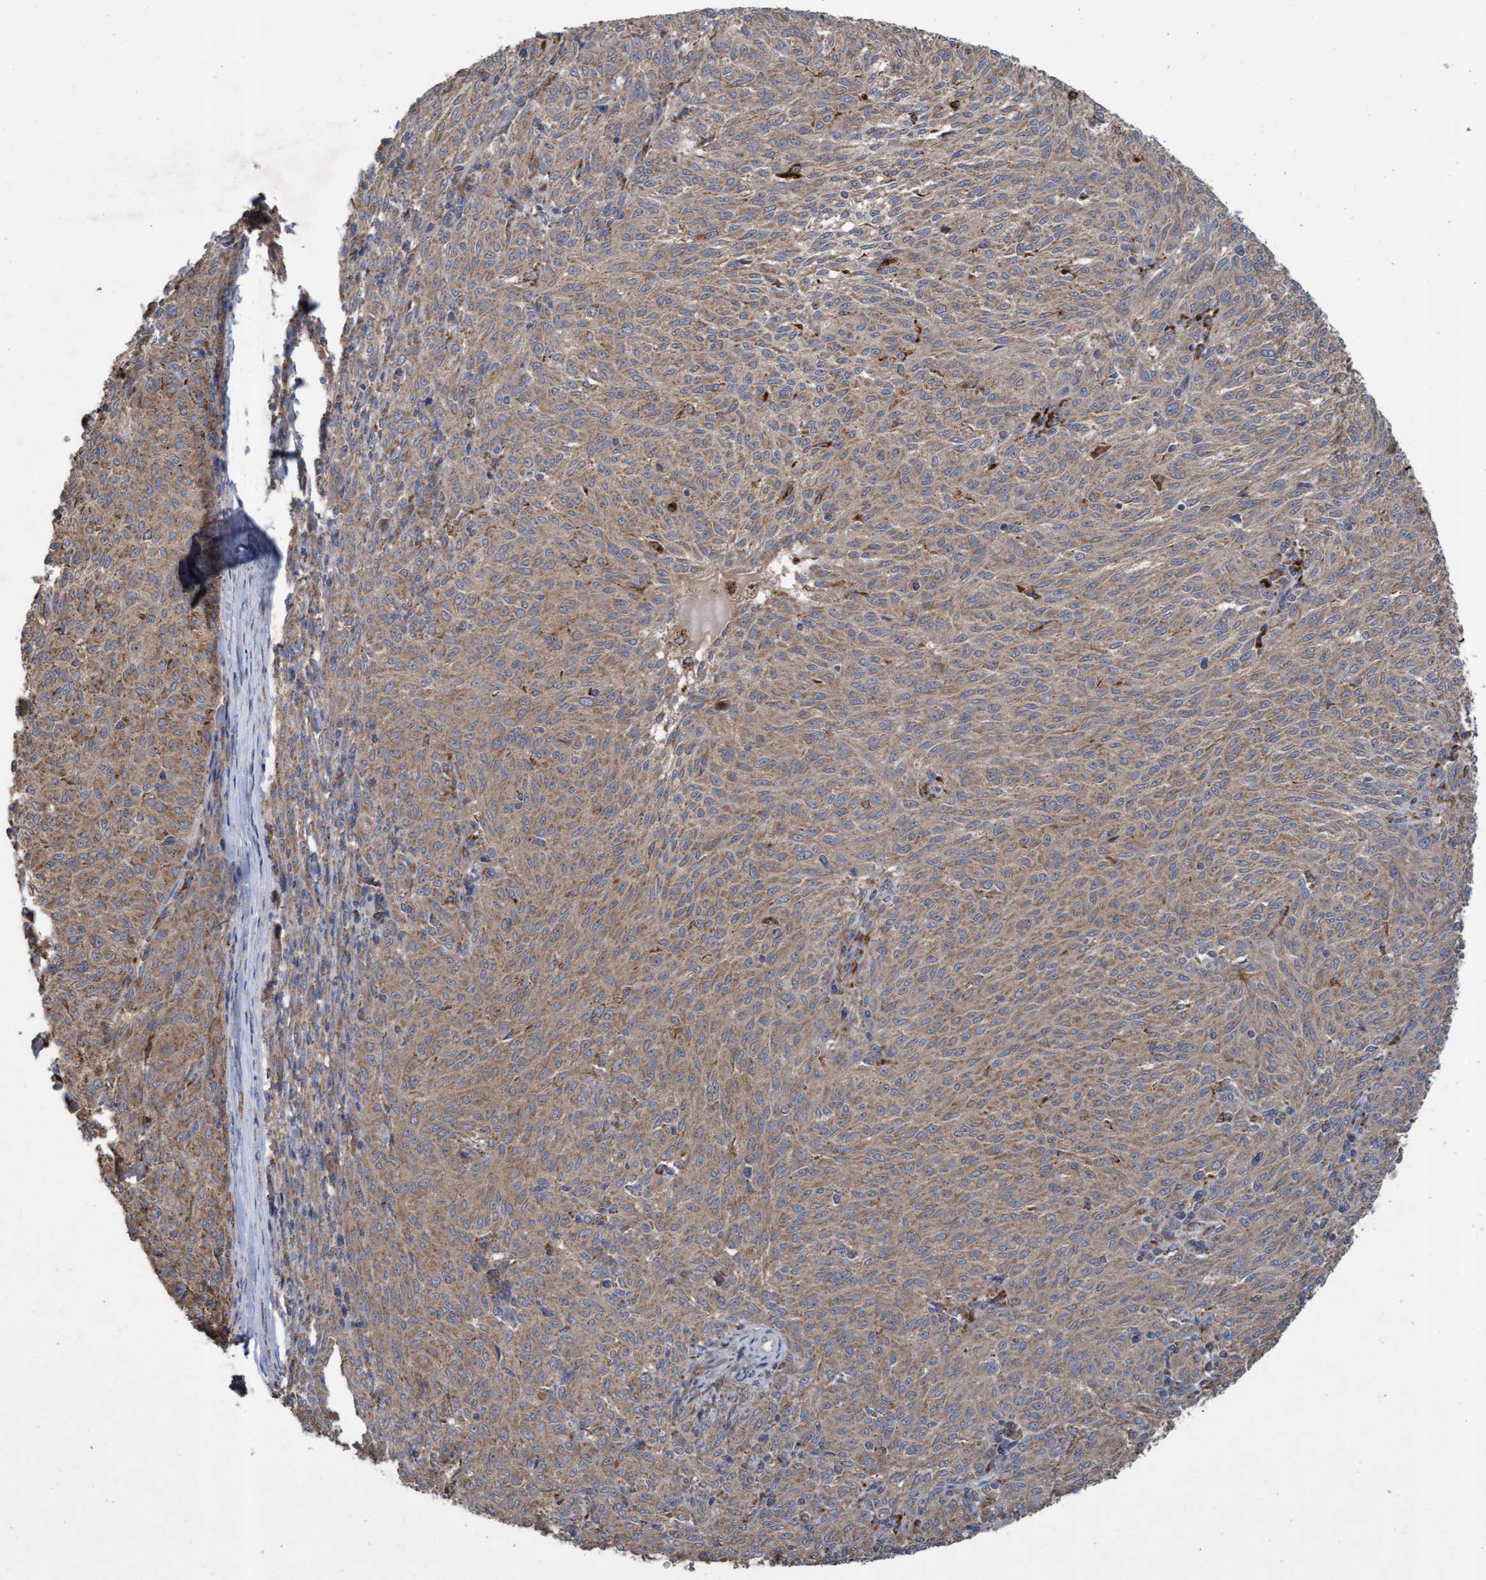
{"staining": {"intensity": "moderate", "quantity": ">75%", "location": "cytoplasmic/membranous"}, "tissue": "melanoma", "cell_type": "Tumor cells", "image_type": "cancer", "snomed": [{"axis": "morphology", "description": "Malignant melanoma, NOS"}, {"axis": "topography", "description": "Skin"}], "caption": "Immunohistochemical staining of human malignant melanoma demonstrates moderate cytoplasmic/membranous protein staining in approximately >75% of tumor cells.", "gene": "ATPAF2", "patient": {"sex": "female", "age": 72}}